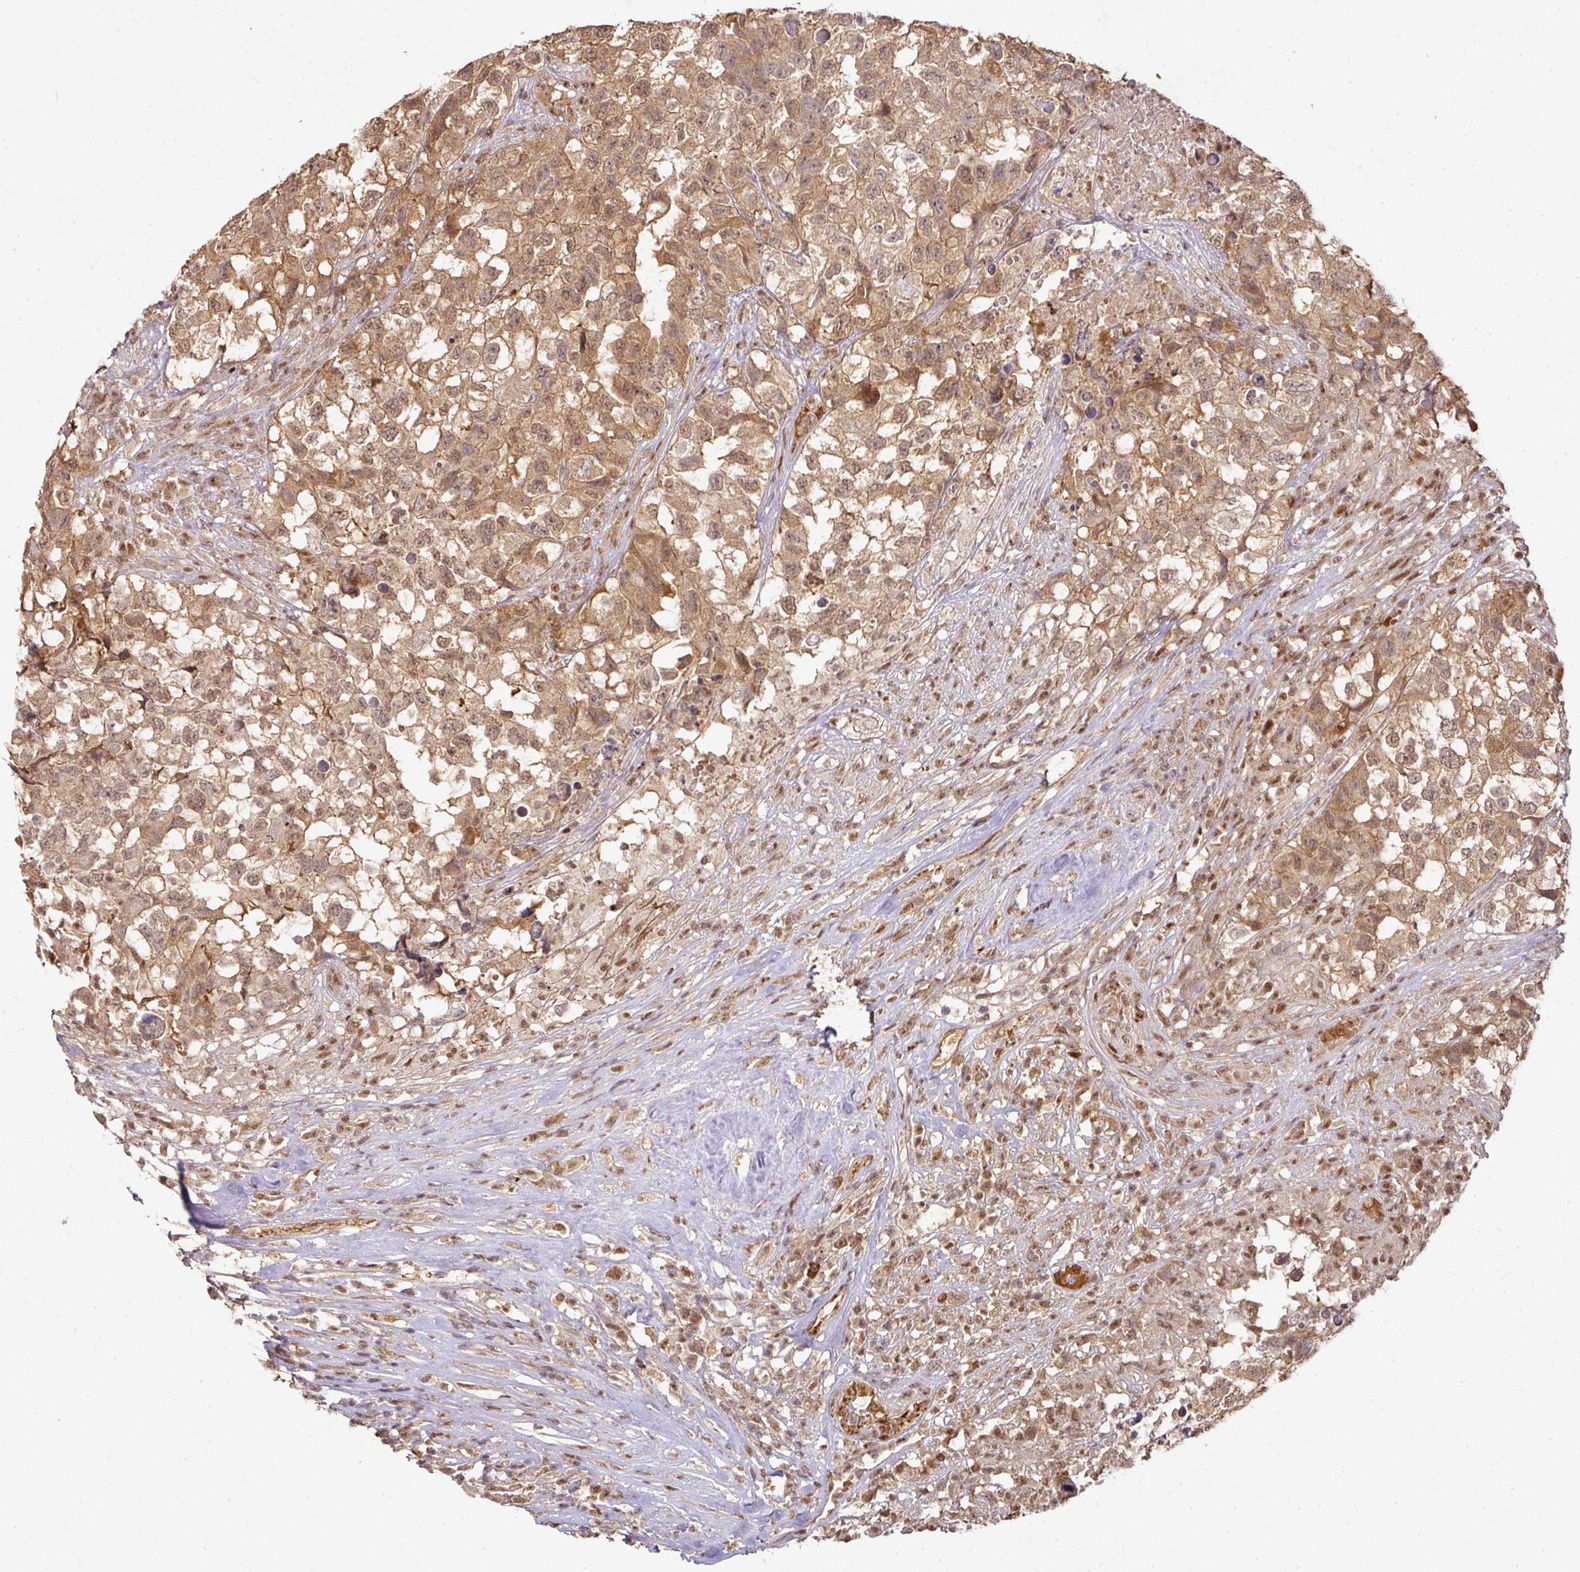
{"staining": {"intensity": "moderate", "quantity": ">75%", "location": "cytoplasmic/membranous,nuclear"}, "tissue": "testis cancer", "cell_type": "Tumor cells", "image_type": "cancer", "snomed": [{"axis": "morphology", "description": "Carcinoma, Embryonal, NOS"}, {"axis": "topography", "description": "Testis"}], "caption": "This image exhibits IHC staining of embryonal carcinoma (testis), with medium moderate cytoplasmic/membranous and nuclear staining in approximately >75% of tumor cells.", "gene": "RANBP9", "patient": {"sex": "male", "age": 83}}